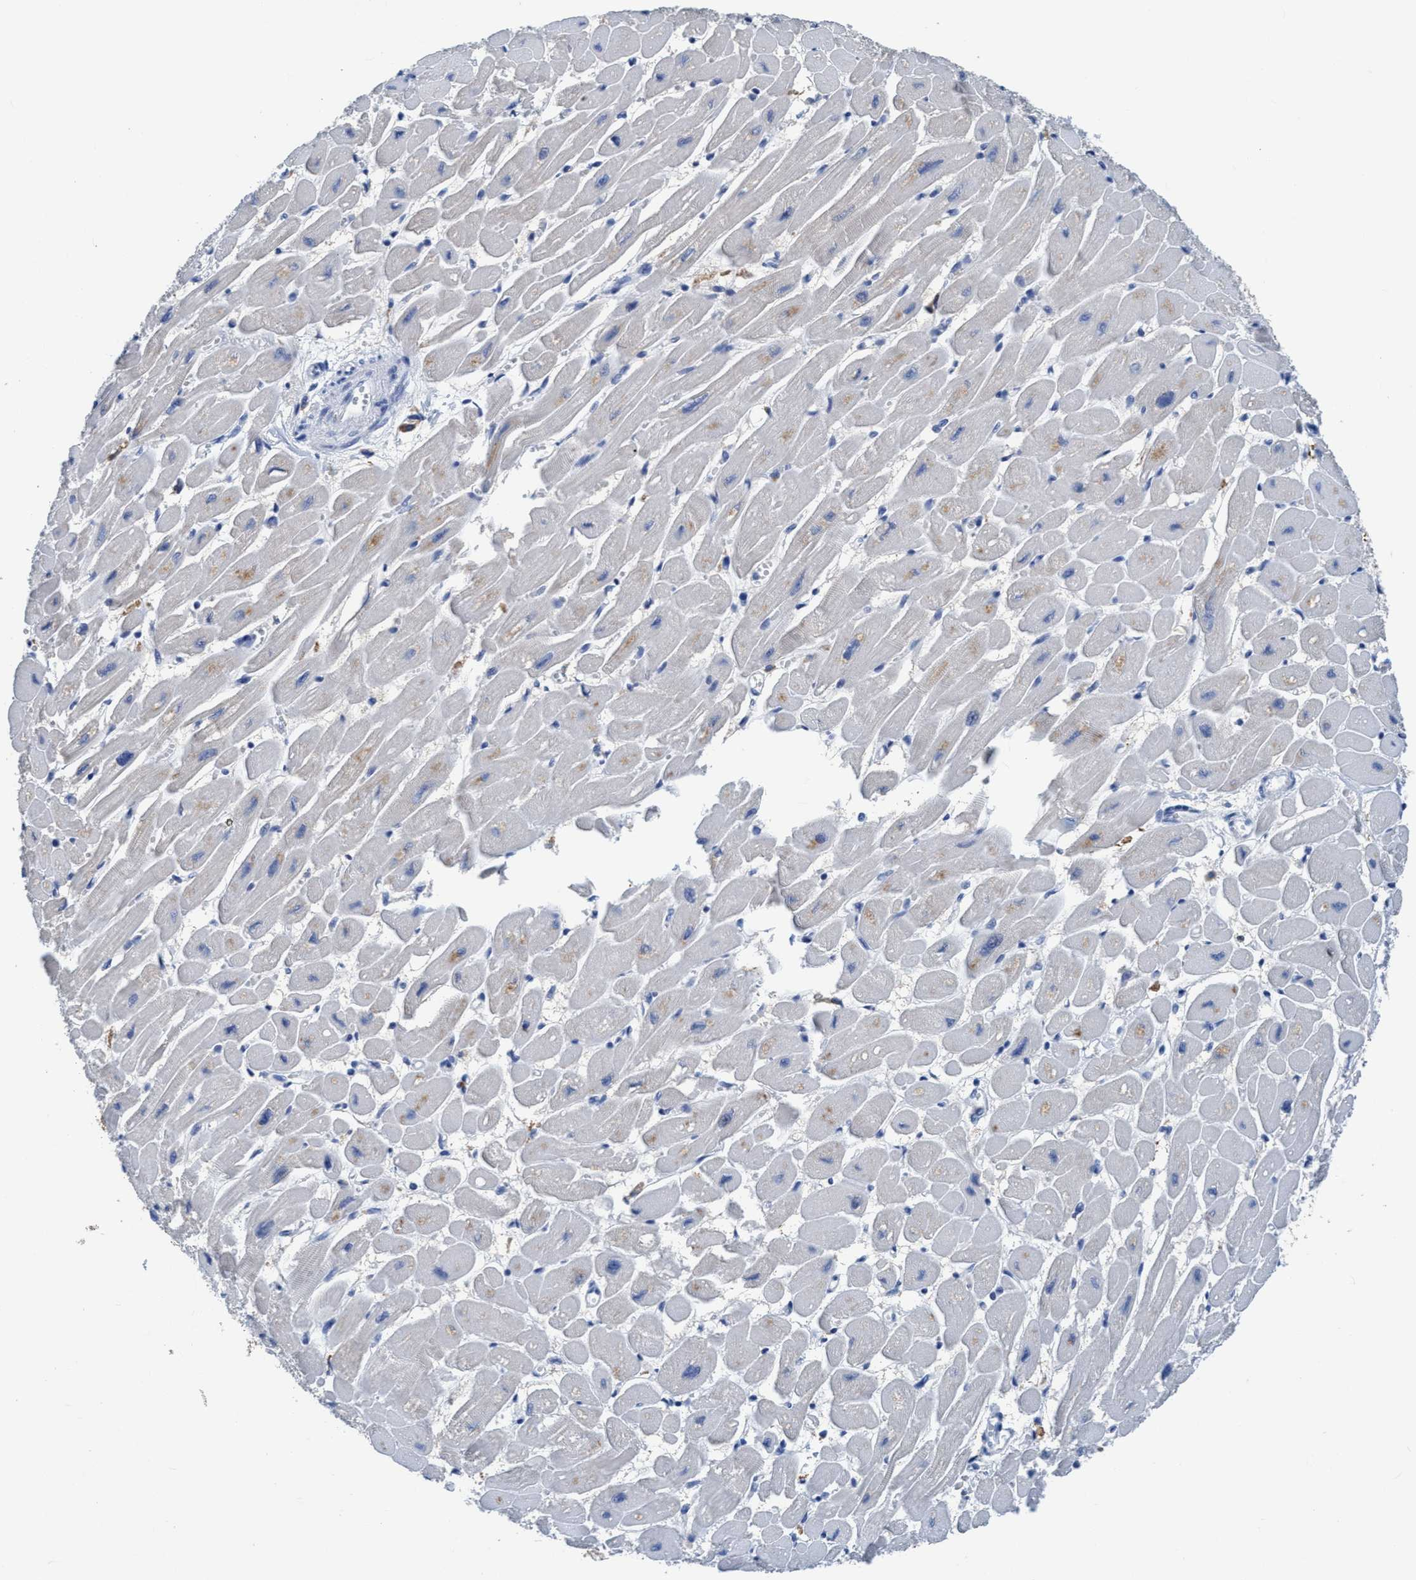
{"staining": {"intensity": "negative", "quantity": "none", "location": "none"}, "tissue": "heart muscle", "cell_type": "Cardiomyocytes", "image_type": "normal", "snomed": [{"axis": "morphology", "description": "Normal tissue, NOS"}, {"axis": "topography", "description": "Heart"}], "caption": "Protein analysis of benign heart muscle reveals no significant positivity in cardiomyocytes.", "gene": "DNAI1", "patient": {"sex": "female", "age": 54}}